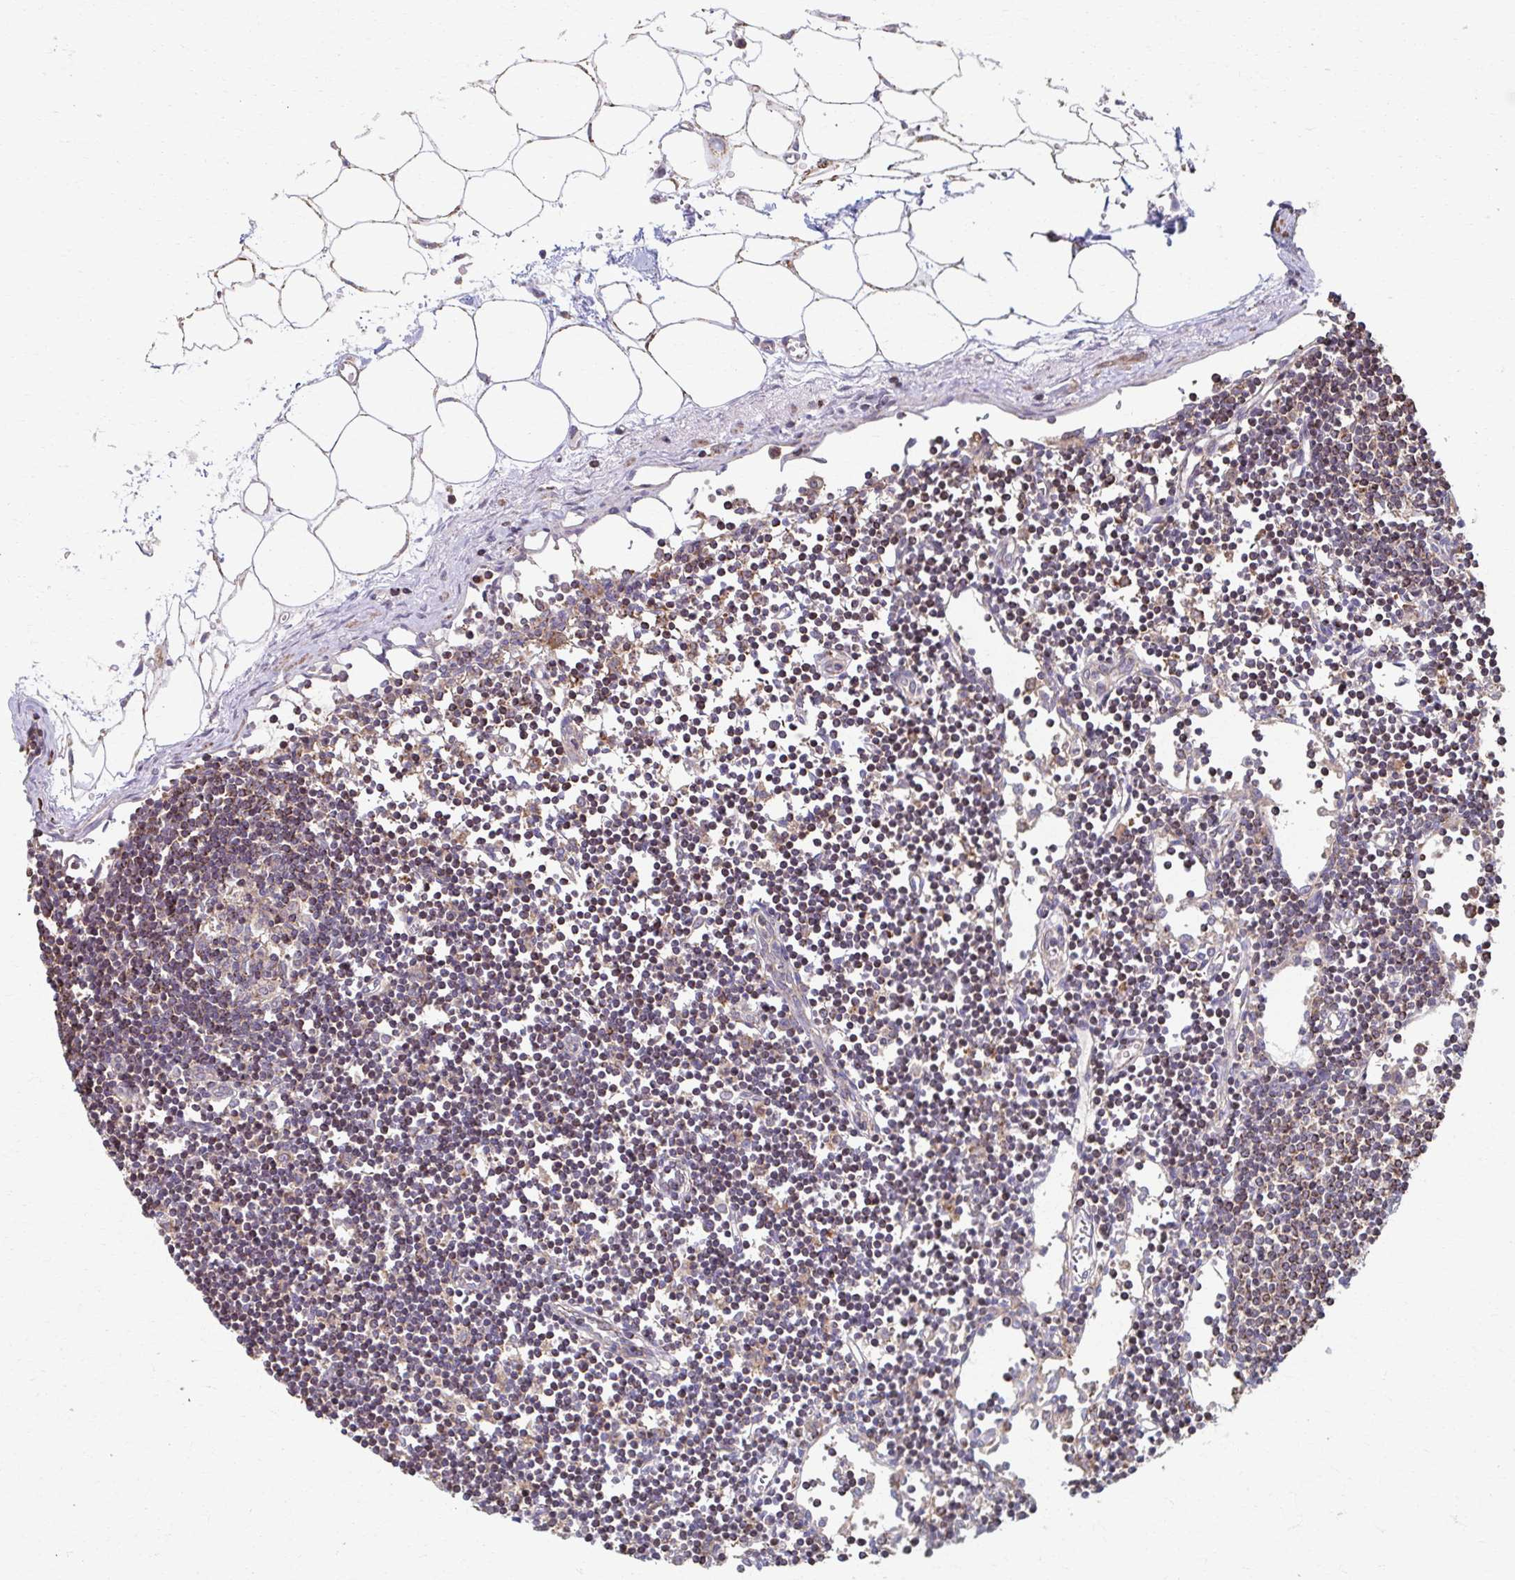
{"staining": {"intensity": "moderate", "quantity": ">75%", "location": "cytoplasmic/membranous"}, "tissue": "lymph node", "cell_type": "Germinal center cells", "image_type": "normal", "snomed": [{"axis": "morphology", "description": "Normal tissue, NOS"}, {"axis": "topography", "description": "Lymph node"}], "caption": "High-power microscopy captured an IHC histopathology image of unremarkable lymph node, revealing moderate cytoplasmic/membranous expression in about >75% of germinal center cells.", "gene": "KLHL34", "patient": {"sex": "female", "age": 65}}